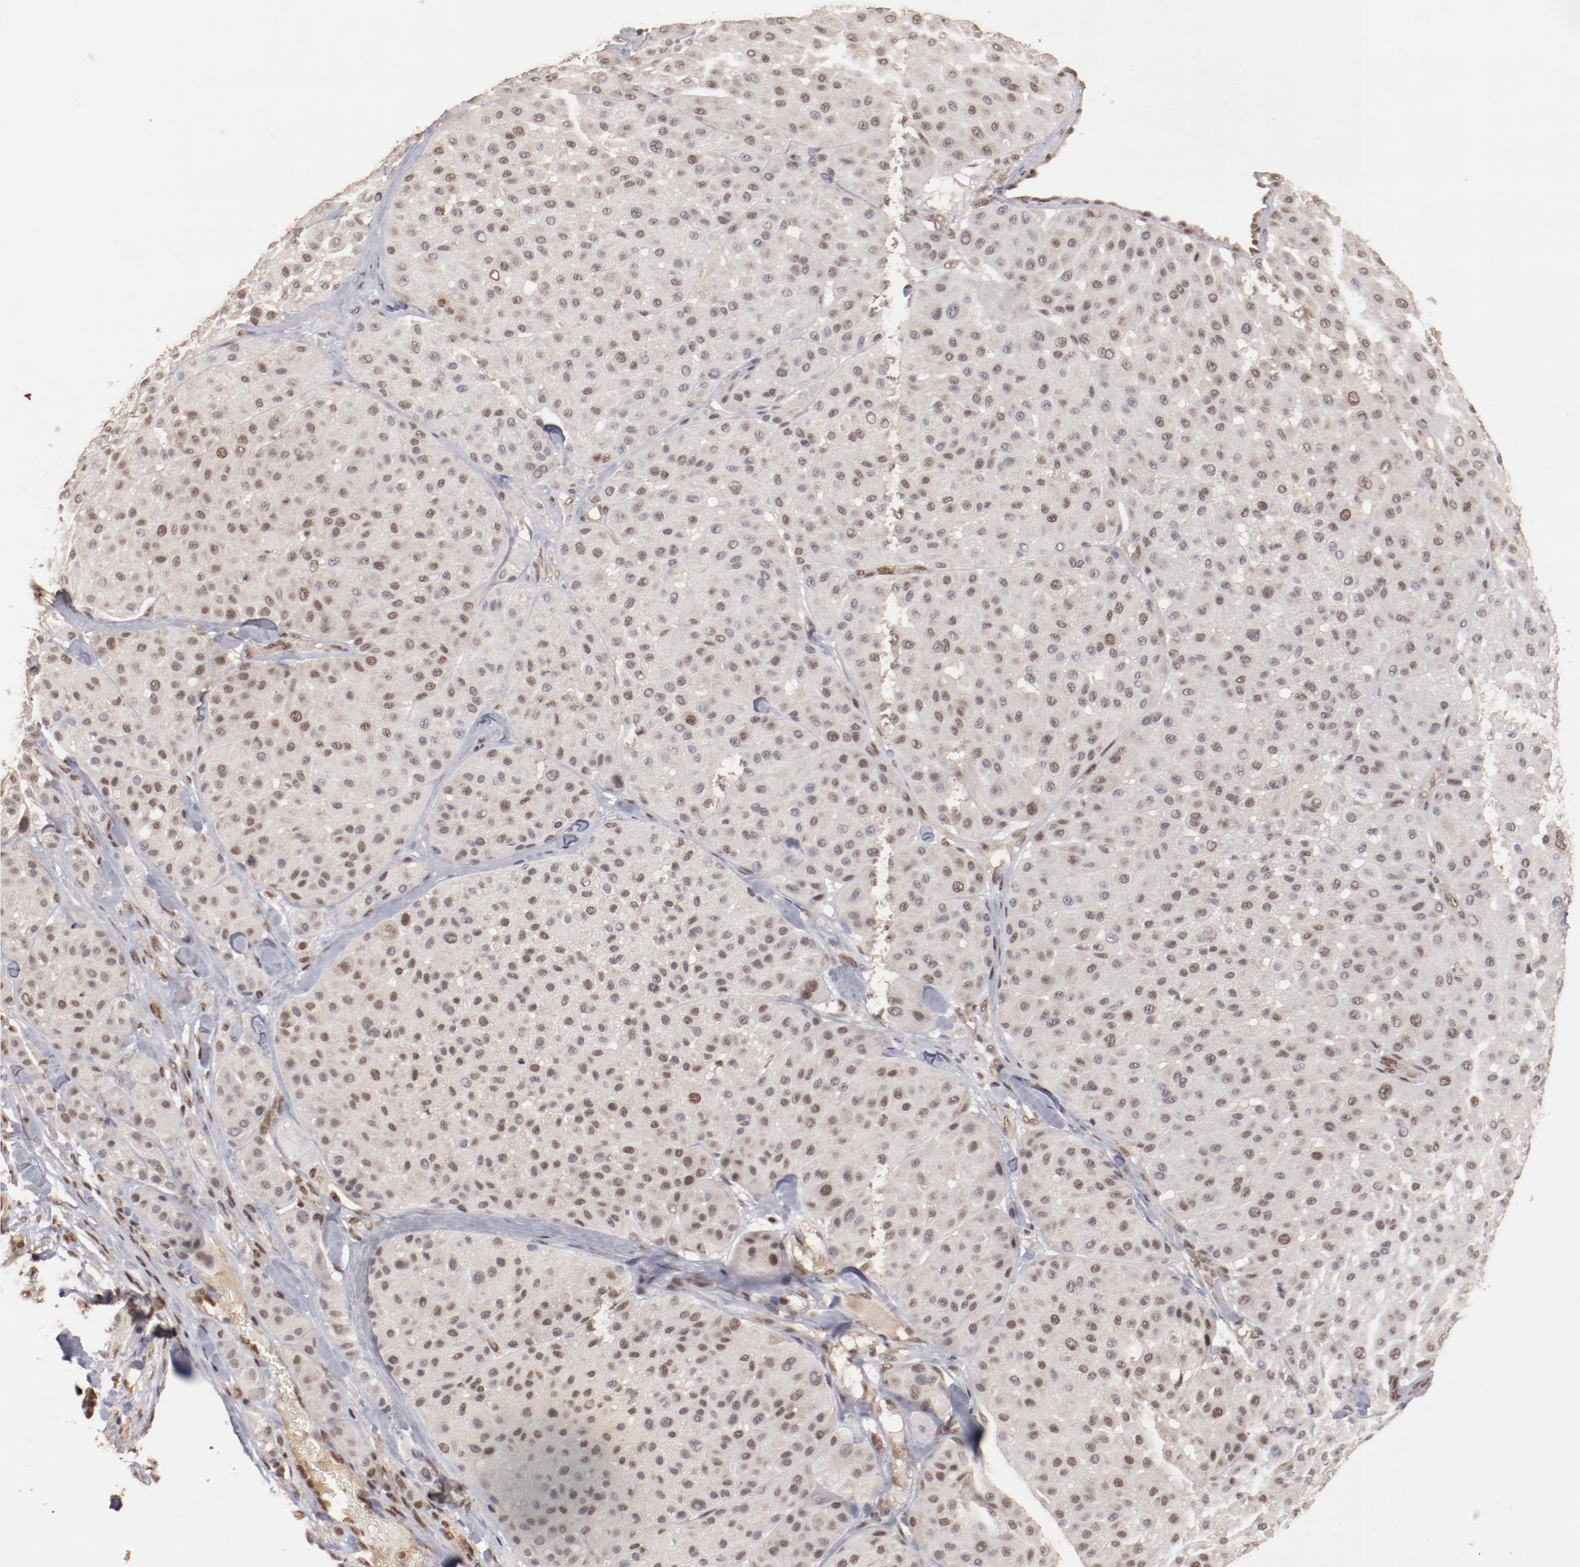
{"staining": {"intensity": "weak", "quantity": ">75%", "location": "cytoplasmic/membranous,nuclear"}, "tissue": "melanoma", "cell_type": "Tumor cells", "image_type": "cancer", "snomed": [{"axis": "morphology", "description": "Normal tissue, NOS"}, {"axis": "morphology", "description": "Malignant melanoma, Metastatic site"}, {"axis": "topography", "description": "Skin"}], "caption": "High-magnification brightfield microscopy of malignant melanoma (metastatic site) stained with DAB (3,3'-diaminobenzidine) (brown) and counterstained with hematoxylin (blue). tumor cells exhibit weak cytoplasmic/membranous and nuclear staining is appreciated in about>75% of cells.", "gene": "CLOCK", "patient": {"sex": "male", "age": 41}}